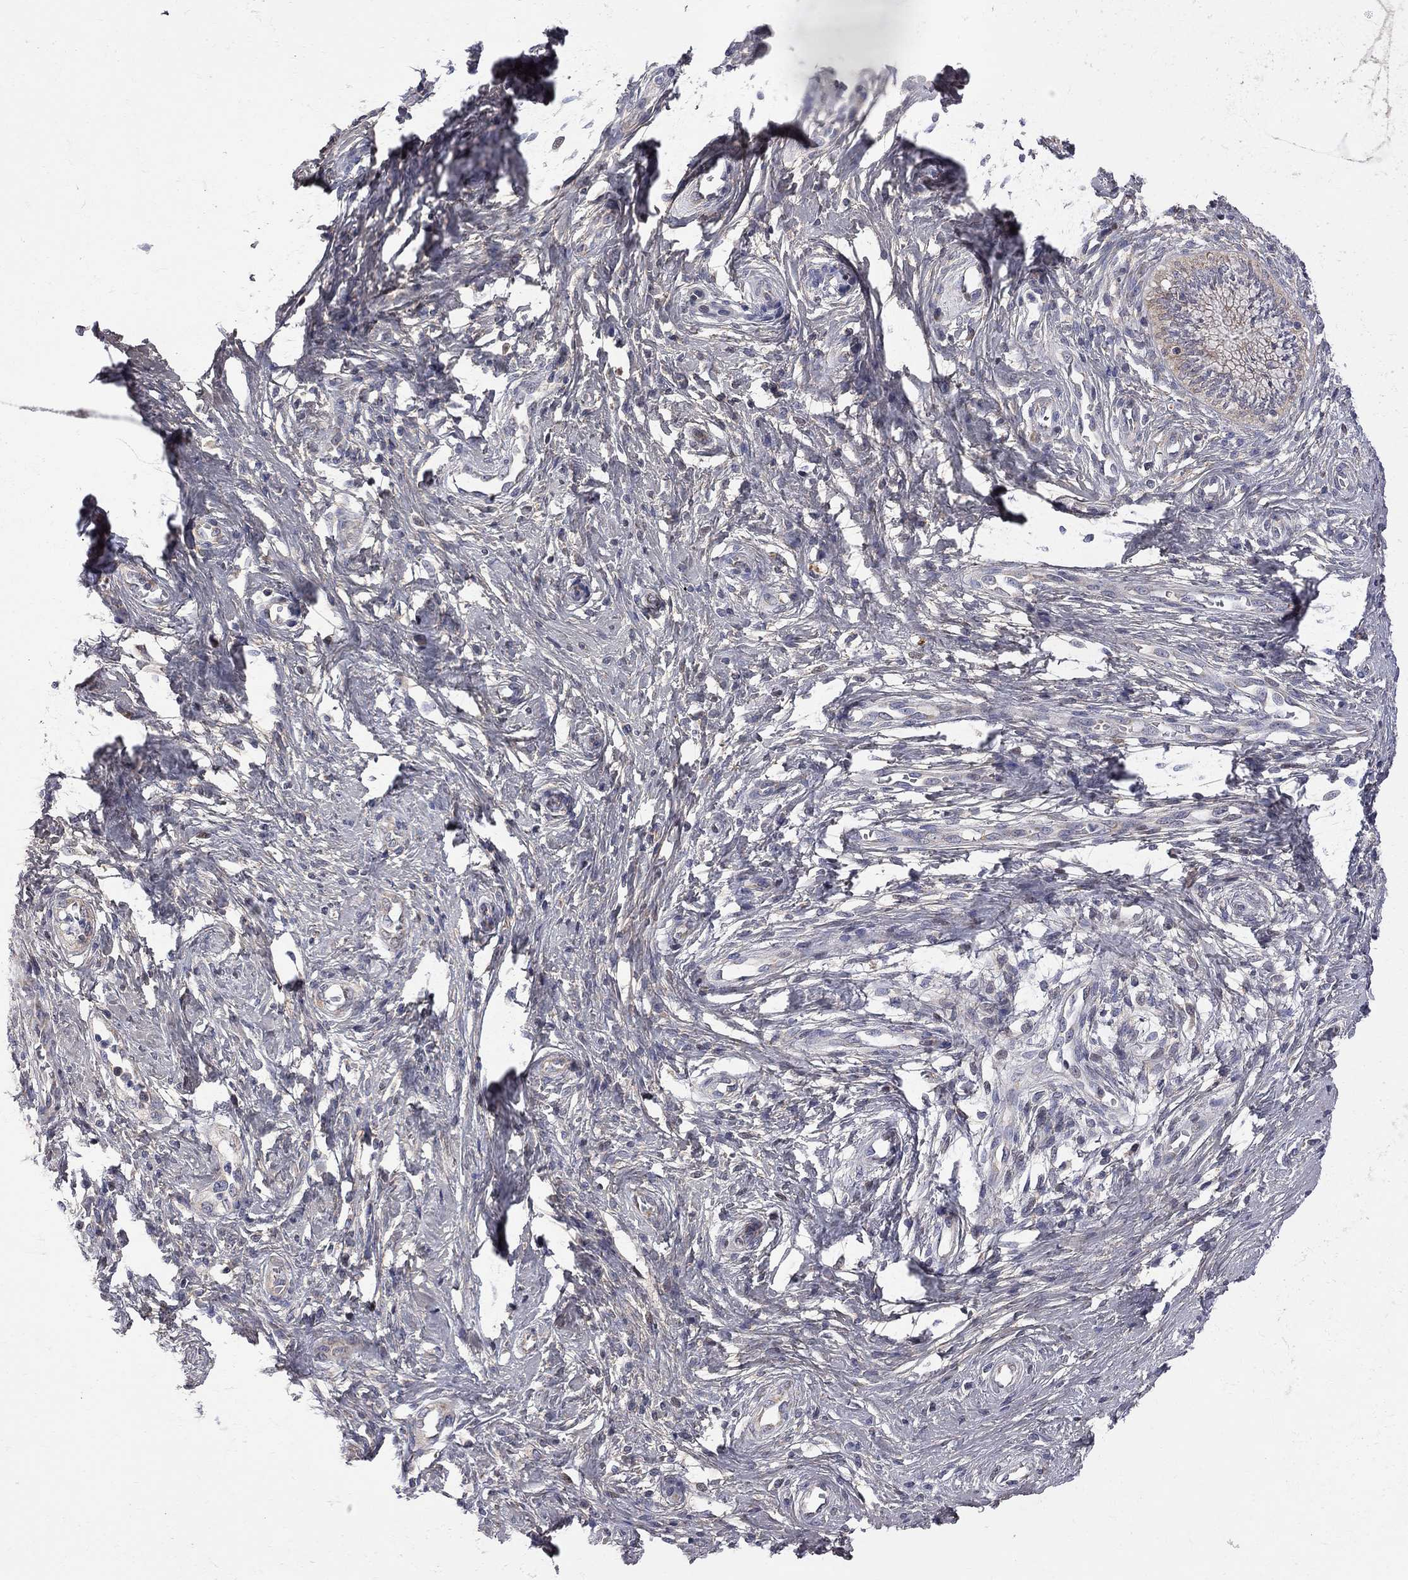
{"staining": {"intensity": "negative", "quantity": "none", "location": "none"}, "tissue": "cervical cancer", "cell_type": "Tumor cells", "image_type": "cancer", "snomed": [{"axis": "morphology", "description": "Normal tissue, NOS"}, {"axis": "morphology", "description": "Squamous cell carcinoma, NOS"}, {"axis": "topography", "description": "Cervix"}], "caption": "Immunohistochemistry of human cervical cancer (squamous cell carcinoma) reveals no staining in tumor cells.", "gene": "CNOT11", "patient": {"sex": "female", "age": 39}}